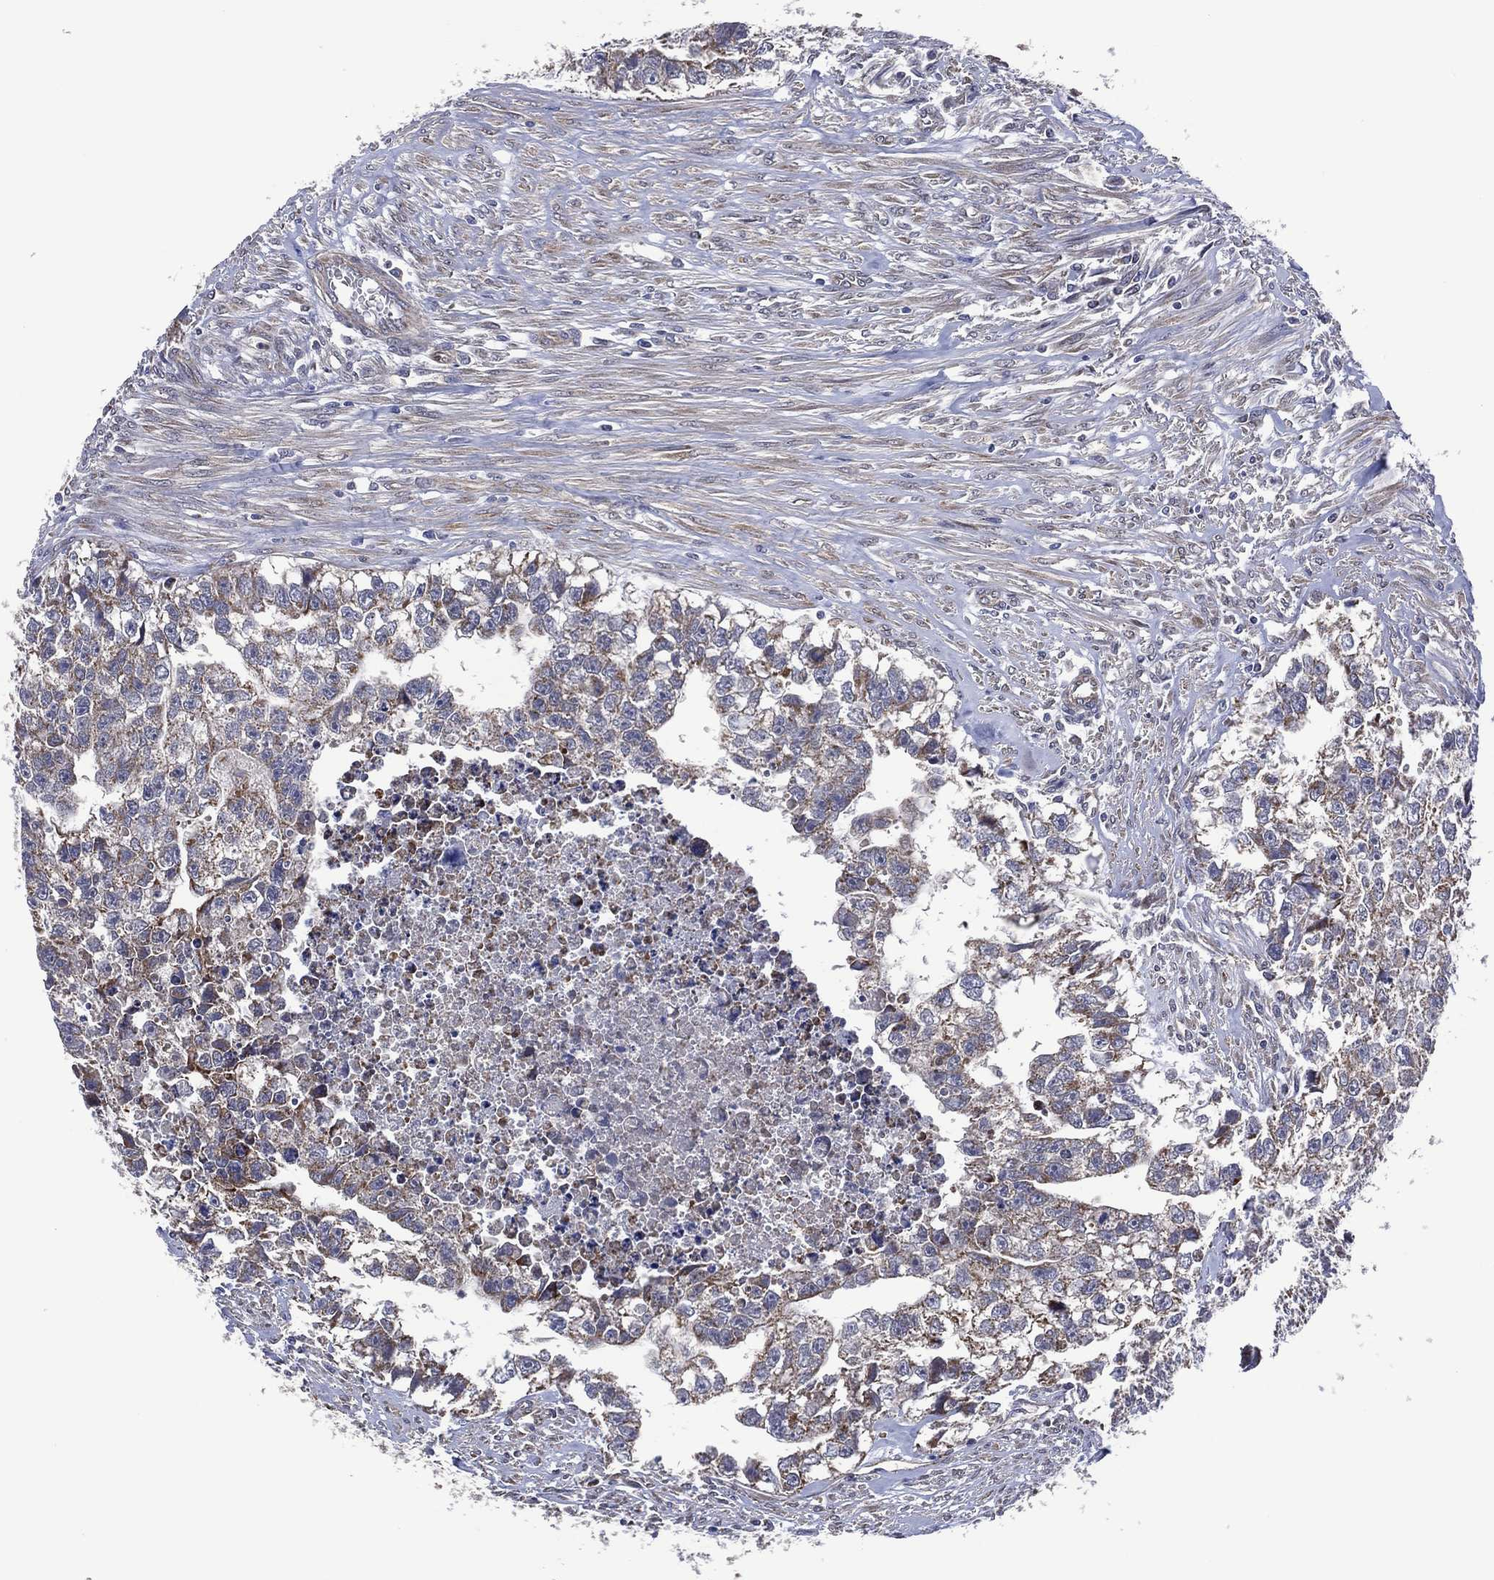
{"staining": {"intensity": "weak", "quantity": "25%-75%", "location": "cytoplasmic/membranous"}, "tissue": "testis cancer", "cell_type": "Tumor cells", "image_type": "cancer", "snomed": [{"axis": "morphology", "description": "Carcinoma, Embryonal, NOS"}, {"axis": "morphology", "description": "Teratoma, malignant, NOS"}, {"axis": "topography", "description": "Testis"}], "caption": "Tumor cells show low levels of weak cytoplasmic/membranous staining in approximately 25%-75% of cells in human testis cancer (teratoma (malignant)). (DAB (3,3'-diaminobenzidine) = brown stain, brightfield microscopy at high magnification).", "gene": "HTD2", "patient": {"sex": "male", "age": 44}}